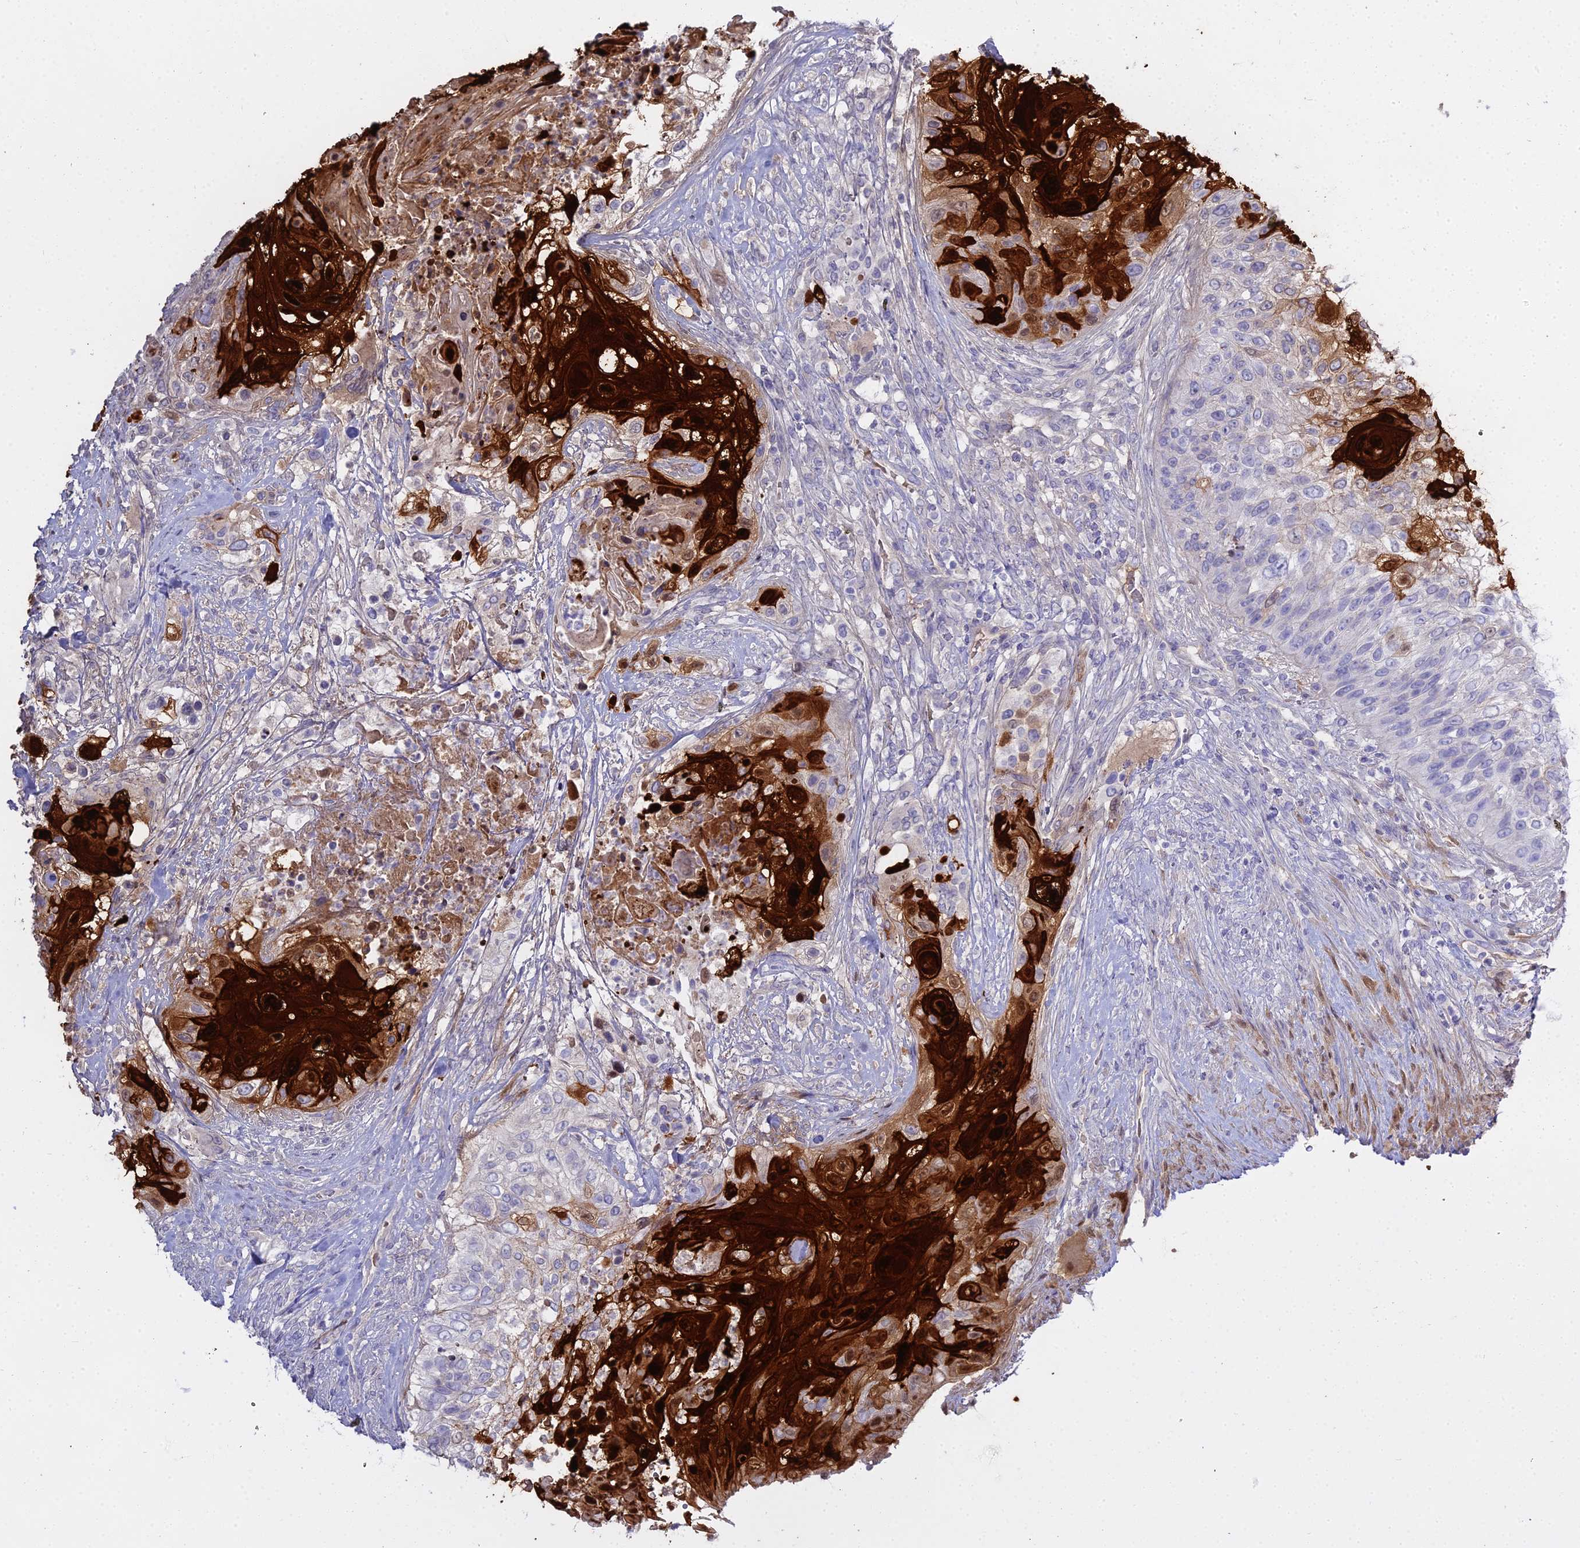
{"staining": {"intensity": "strong", "quantity": "25%-75%", "location": "cytoplasmic/membranous,nuclear"}, "tissue": "urothelial cancer", "cell_type": "Tumor cells", "image_type": "cancer", "snomed": [{"axis": "morphology", "description": "Urothelial carcinoma, High grade"}, {"axis": "topography", "description": "Urinary bladder"}], "caption": "The immunohistochemical stain shows strong cytoplasmic/membranous and nuclear expression in tumor cells of urothelial cancer tissue.", "gene": "S100A7", "patient": {"sex": "female", "age": 60}}